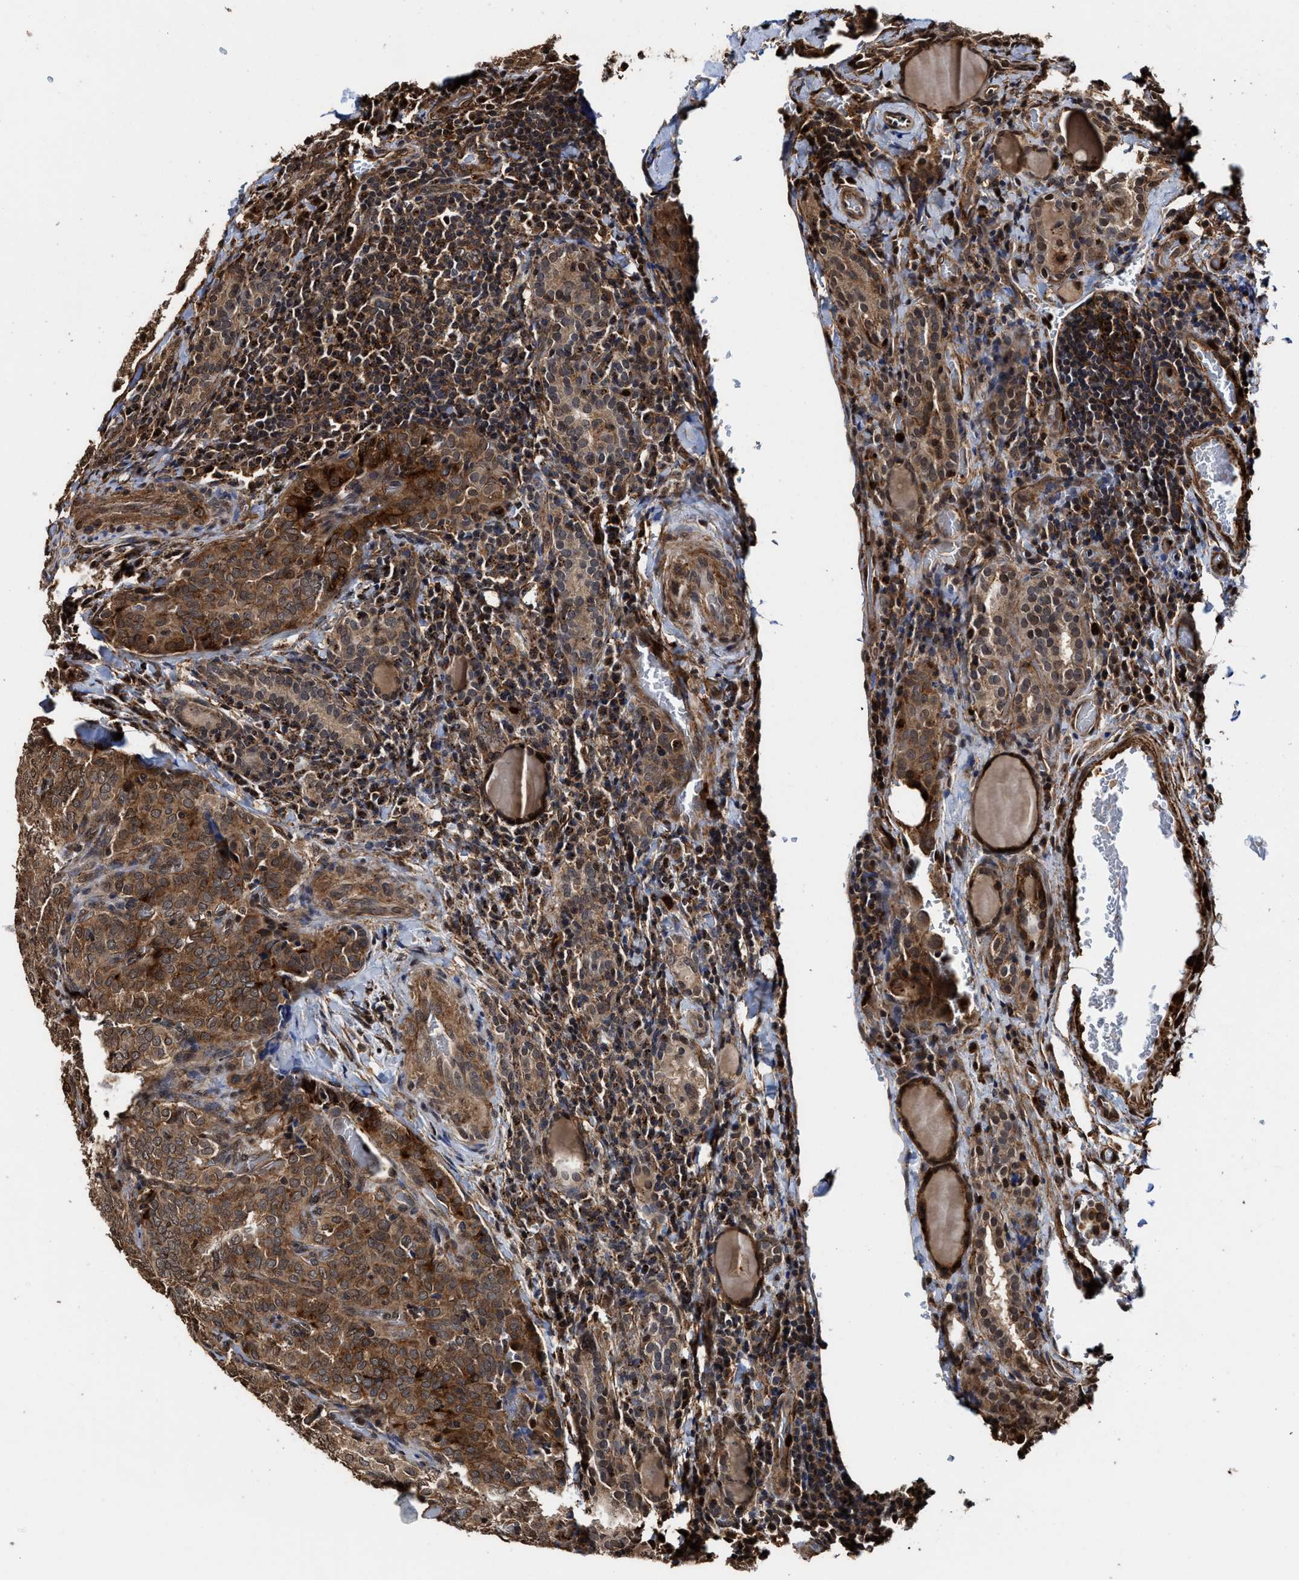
{"staining": {"intensity": "moderate", "quantity": ">75%", "location": "cytoplasmic/membranous,nuclear"}, "tissue": "thyroid cancer", "cell_type": "Tumor cells", "image_type": "cancer", "snomed": [{"axis": "morphology", "description": "Normal tissue, NOS"}, {"axis": "morphology", "description": "Papillary adenocarcinoma, NOS"}, {"axis": "topography", "description": "Thyroid gland"}], "caption": "DAB immunohistochemical staining of thyroid cancer displays moderate cytoplasmic/membranous and nuclear protein positivity in approximately >75% of tumor cells.", "gene": "SEPTIN2", "patient": {"sex": "female", "age": 30}}